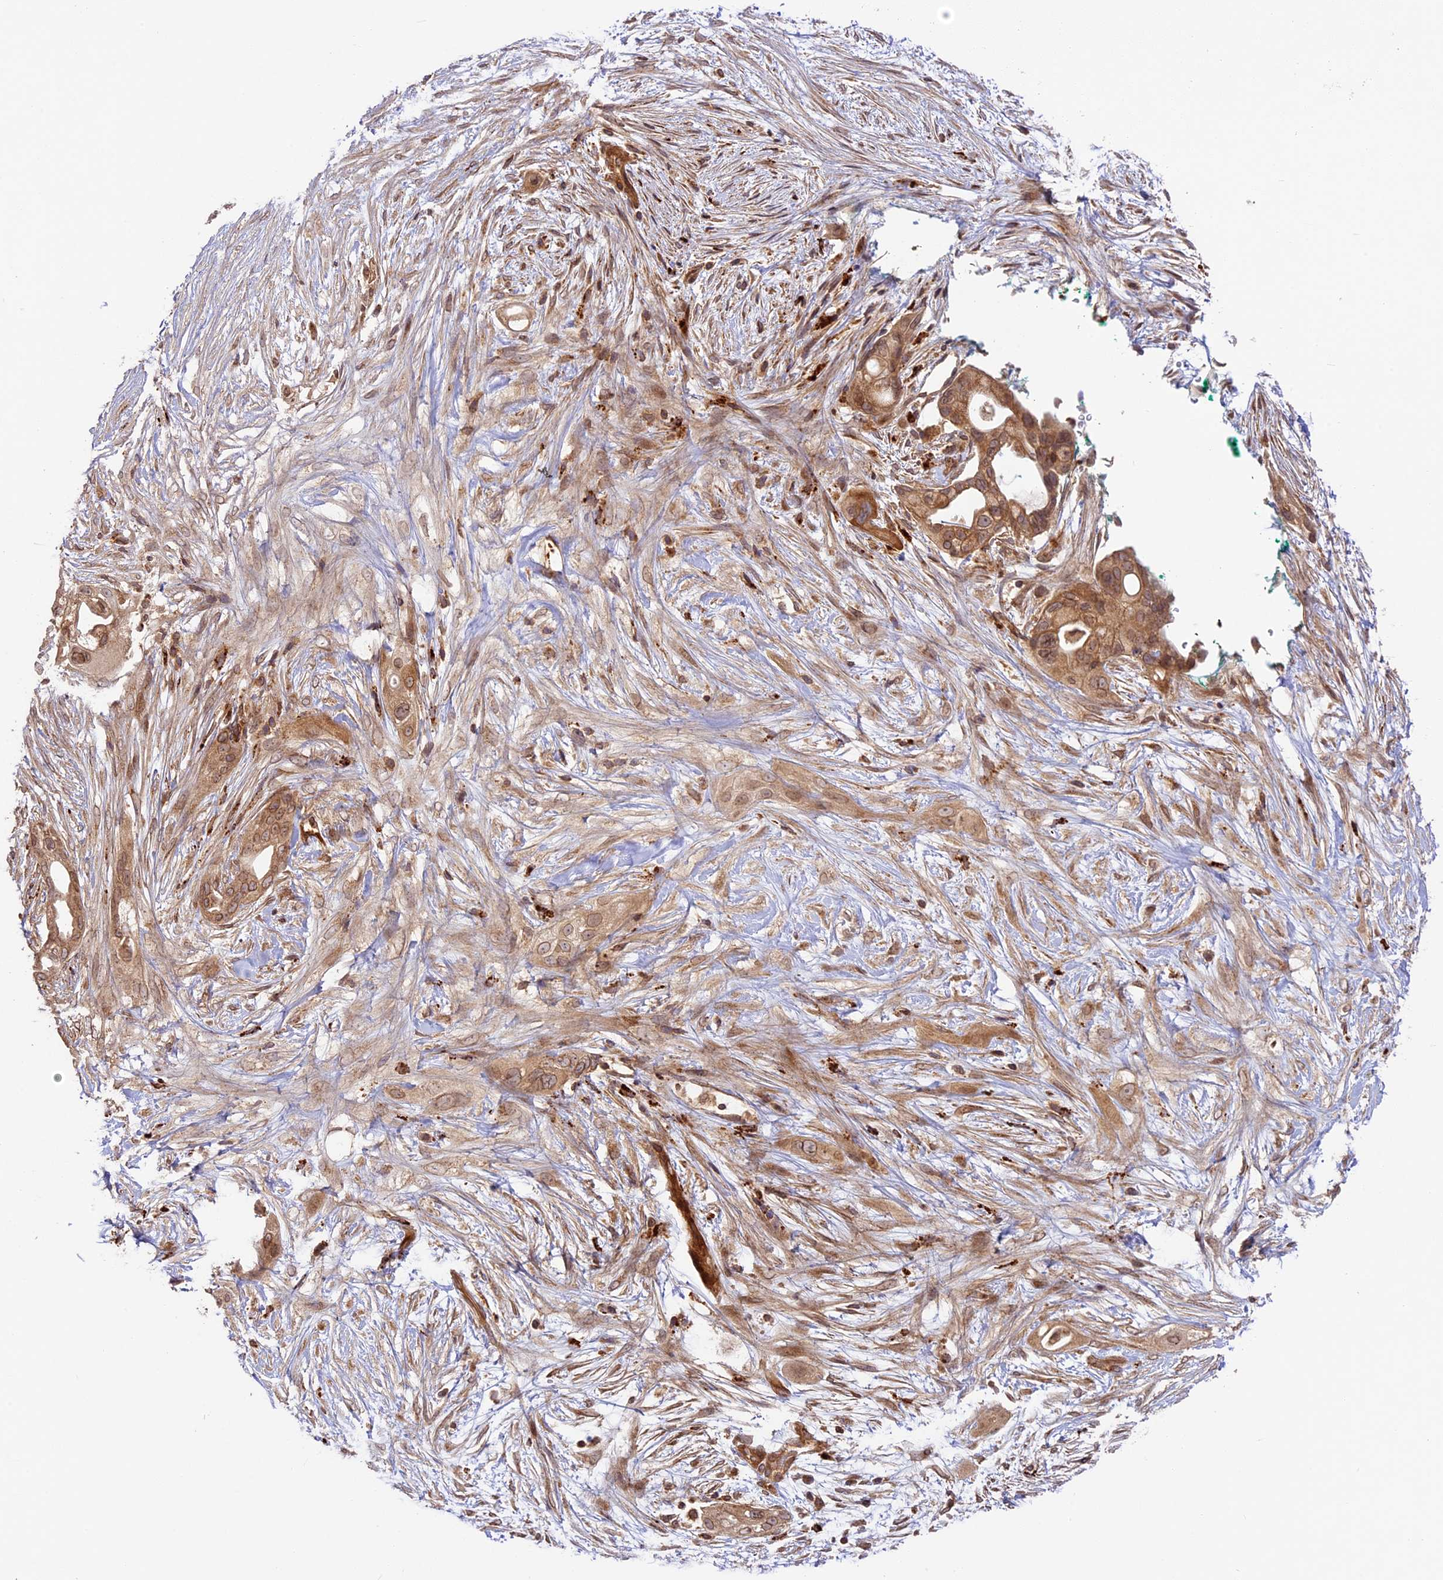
{"staining": {"intensity": "moderate", "quantity": ">75%", "location": "cytoplasmic/membranous,nuclear"}, "tissue": "pancreatic cancer", "cell_type": "Tumor cells", "image_type": "cancer", "snomed": [{"axis": "morphology", "description": "Adenocarcinoma, NOS"}, {"axis": "topography", "description": "Pancreas"}], "caption": "There is medium levels of moderate cytoplasmic/membranous and nuclear staining in tumor cells of pancreatic cancer (adenocarcinoma), as demonstrated by immunohistochemical staining (brown color).", "gene": "DGKH", "patient": {"sex": "male", "age": 53}}